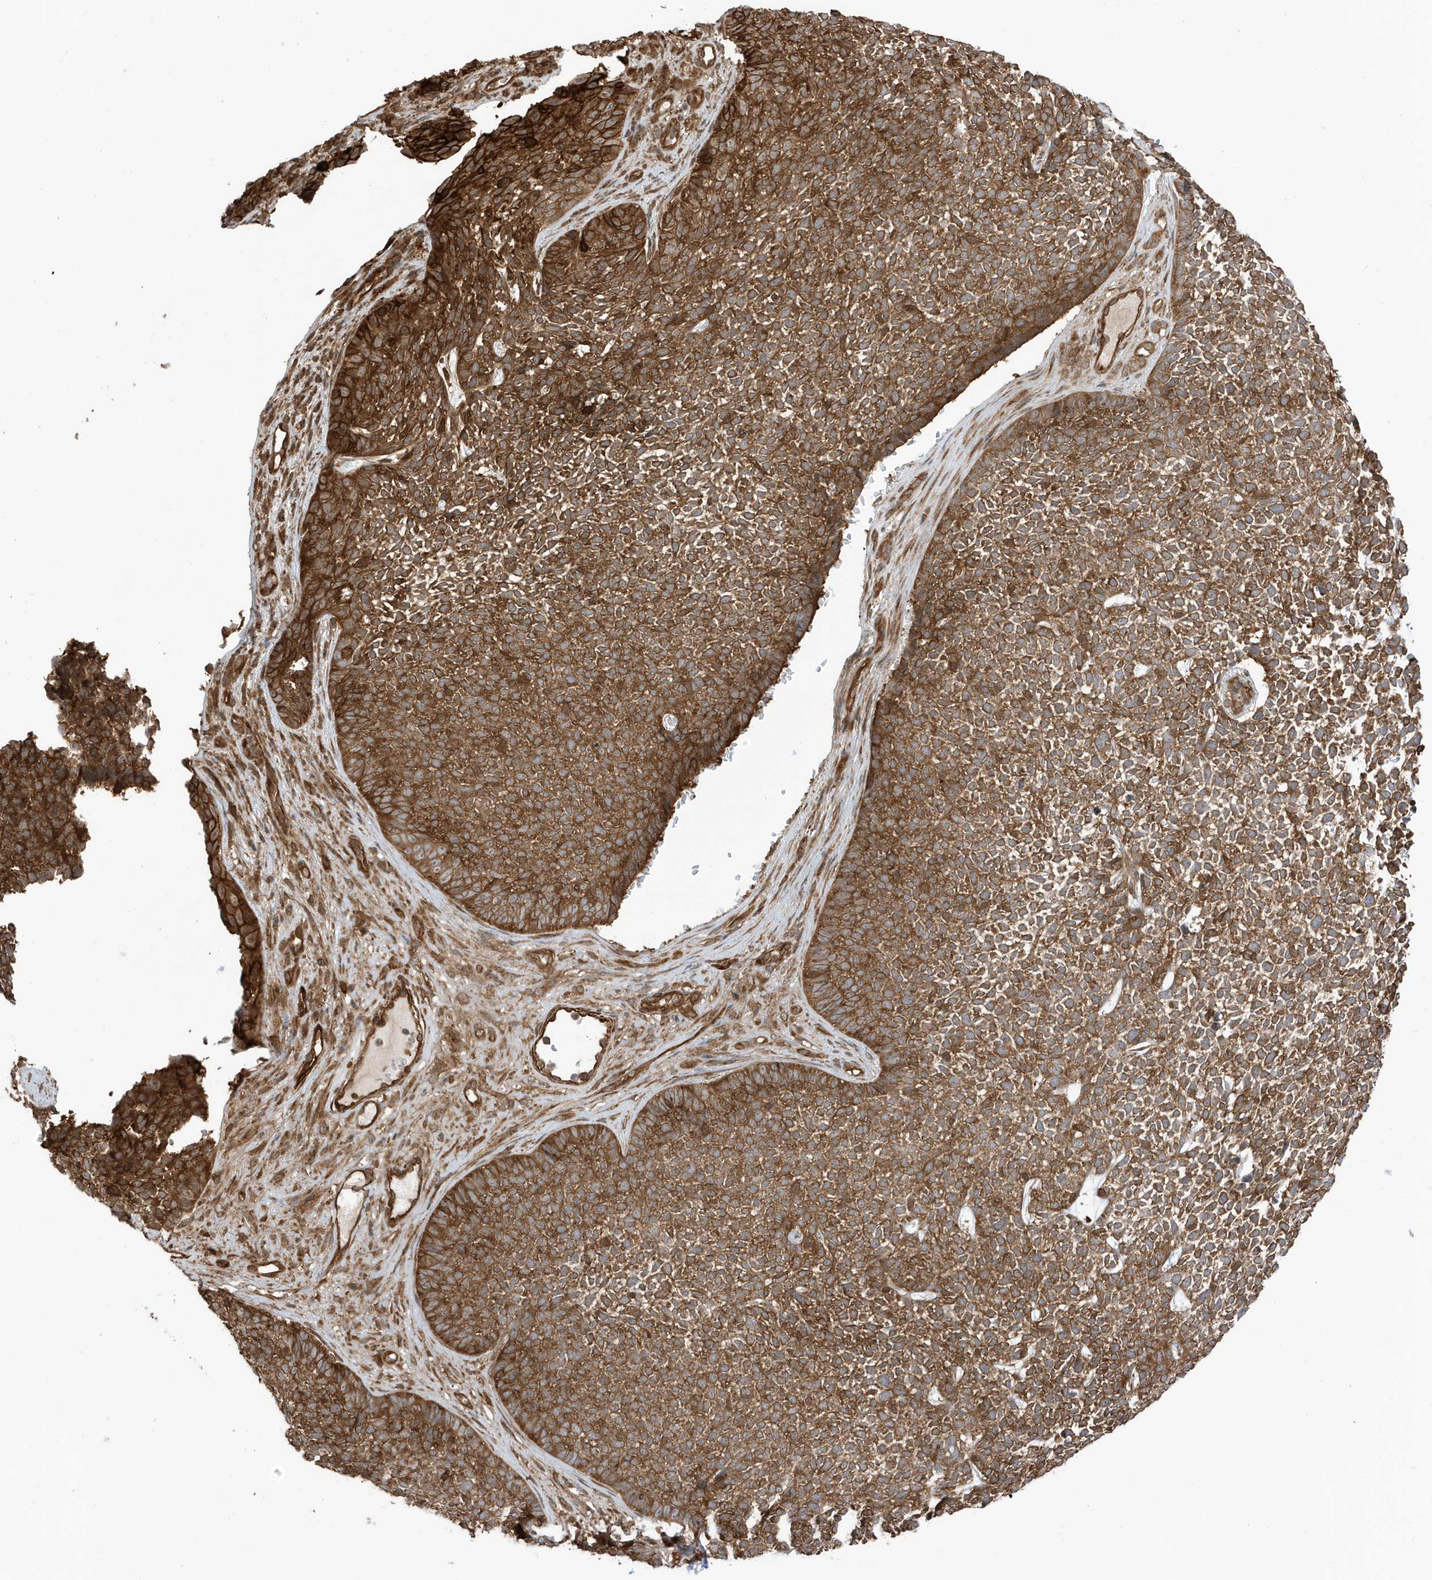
{"staining": {"intensity": "strong", "quantity": ">75%", "location": "cytoplasmic/membranous"}, "tissue": "skin cancer", "cell_type": "Tumor cells", "image_type": "cancer", "snomed": [{"axis": "morphology", "description": "Basal cell carcinoma"}, {"axis": "topography", "description": "Skin"}], "caption": "This micrograph displays skin cancer stained with immunohistochemistry (IHC) to label a protein in brown. The cytoplasmic/membranous of tumor cells show strong positivity for the protein. Nuclei are counter-stained blue.", "gene": "CDC42EP3", "patient": {"sex": "female", "age": 84}}